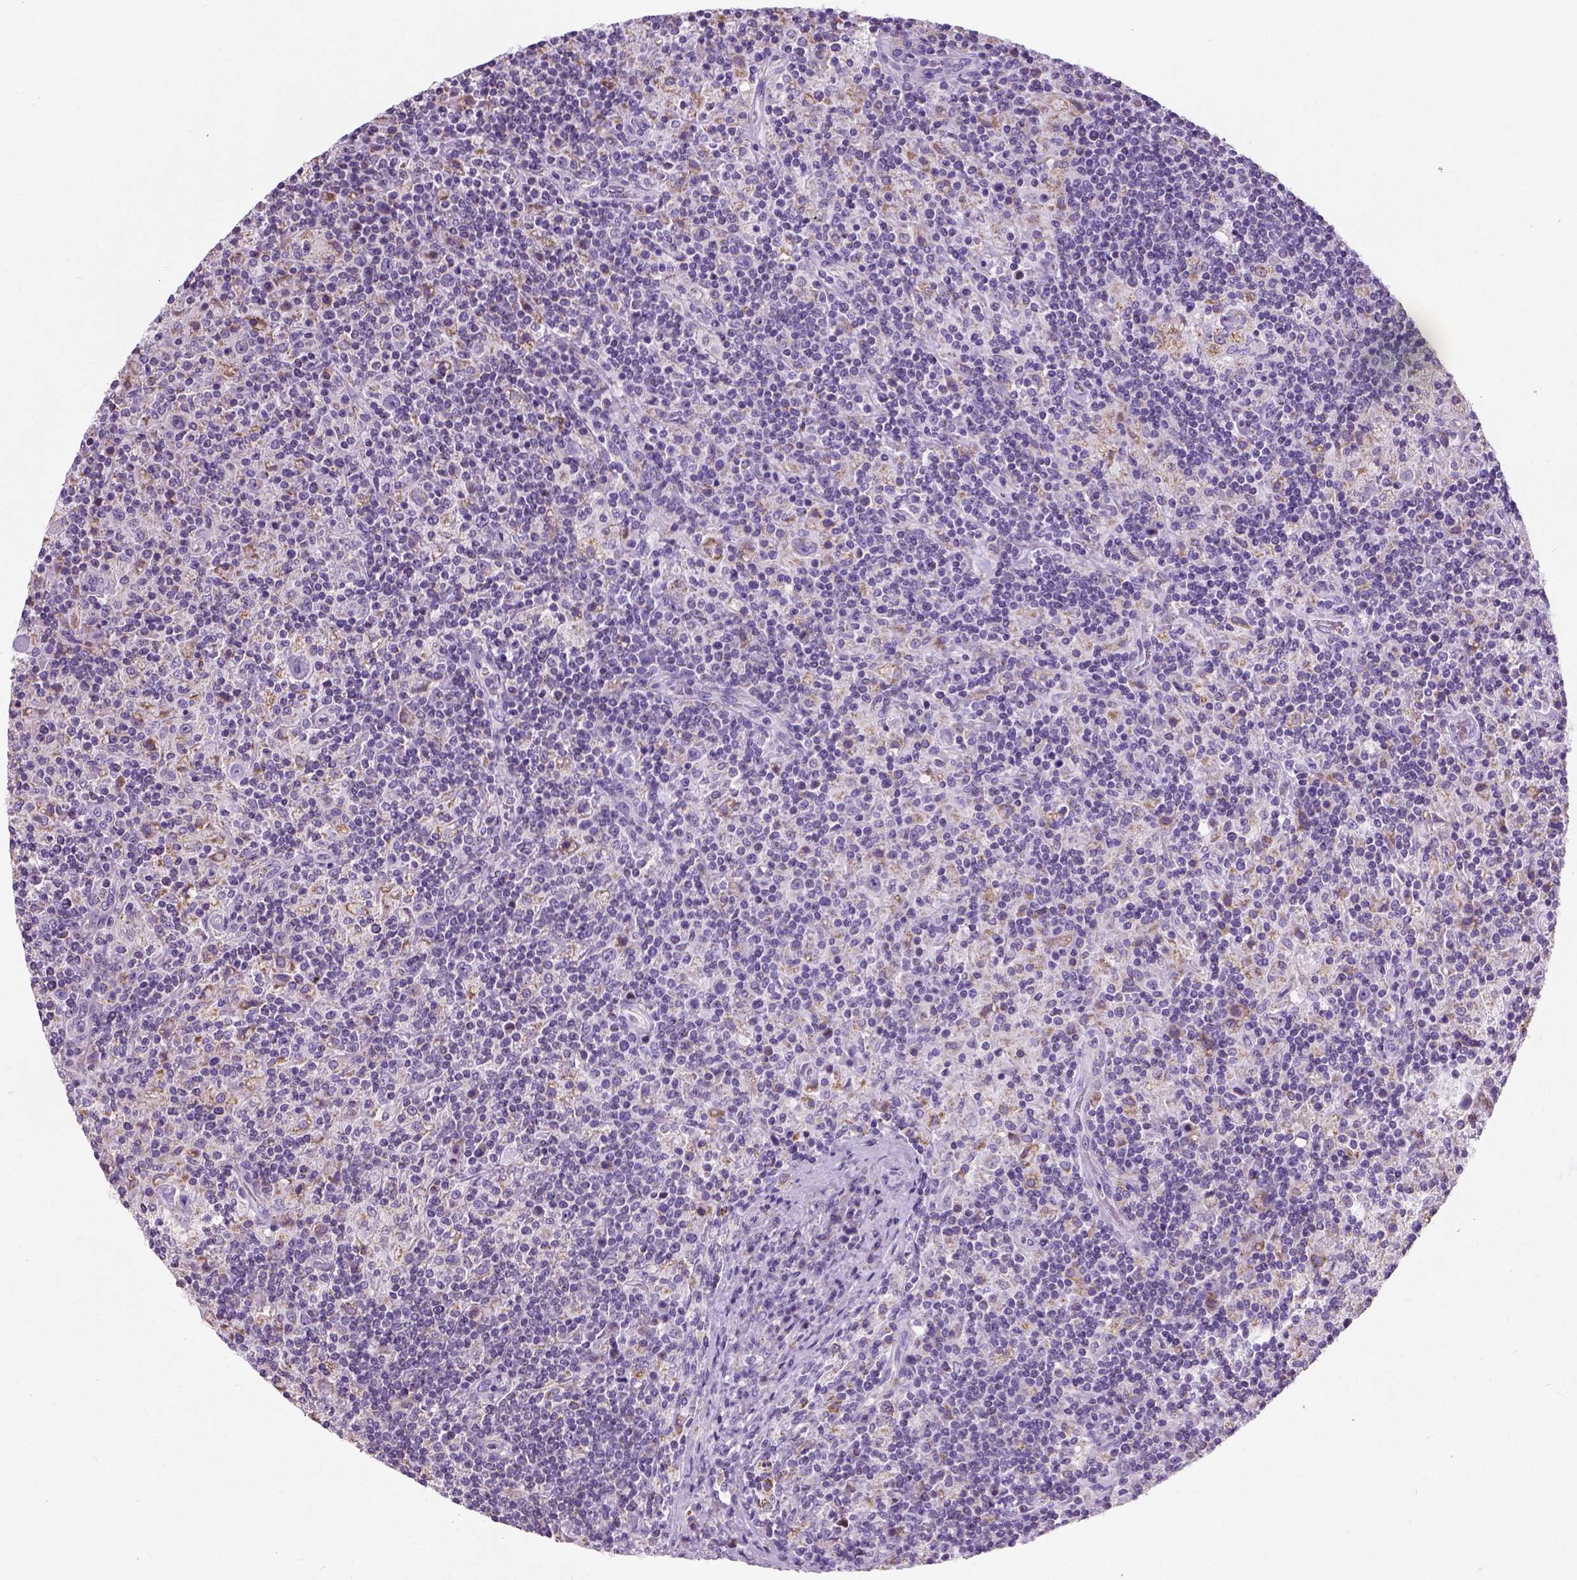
{"staining": {"intensity": "negative", "quantity": "none", "location": "none"}, "tissue": "lymphoma", "cell_type": "Tumor cells", "image_type": "cancer", "snomed": [{"axis": "morphology", "description": "Hodgkin's disease, NOS"}, {"axis": "topography", "description": "Lymph node"}], "caption": "Micrograph shows no protein expression in tumor cells of Hodgkin's disease tissue.", "gene": "CHODL", "patient": {"sex": "male", "age": 70}}